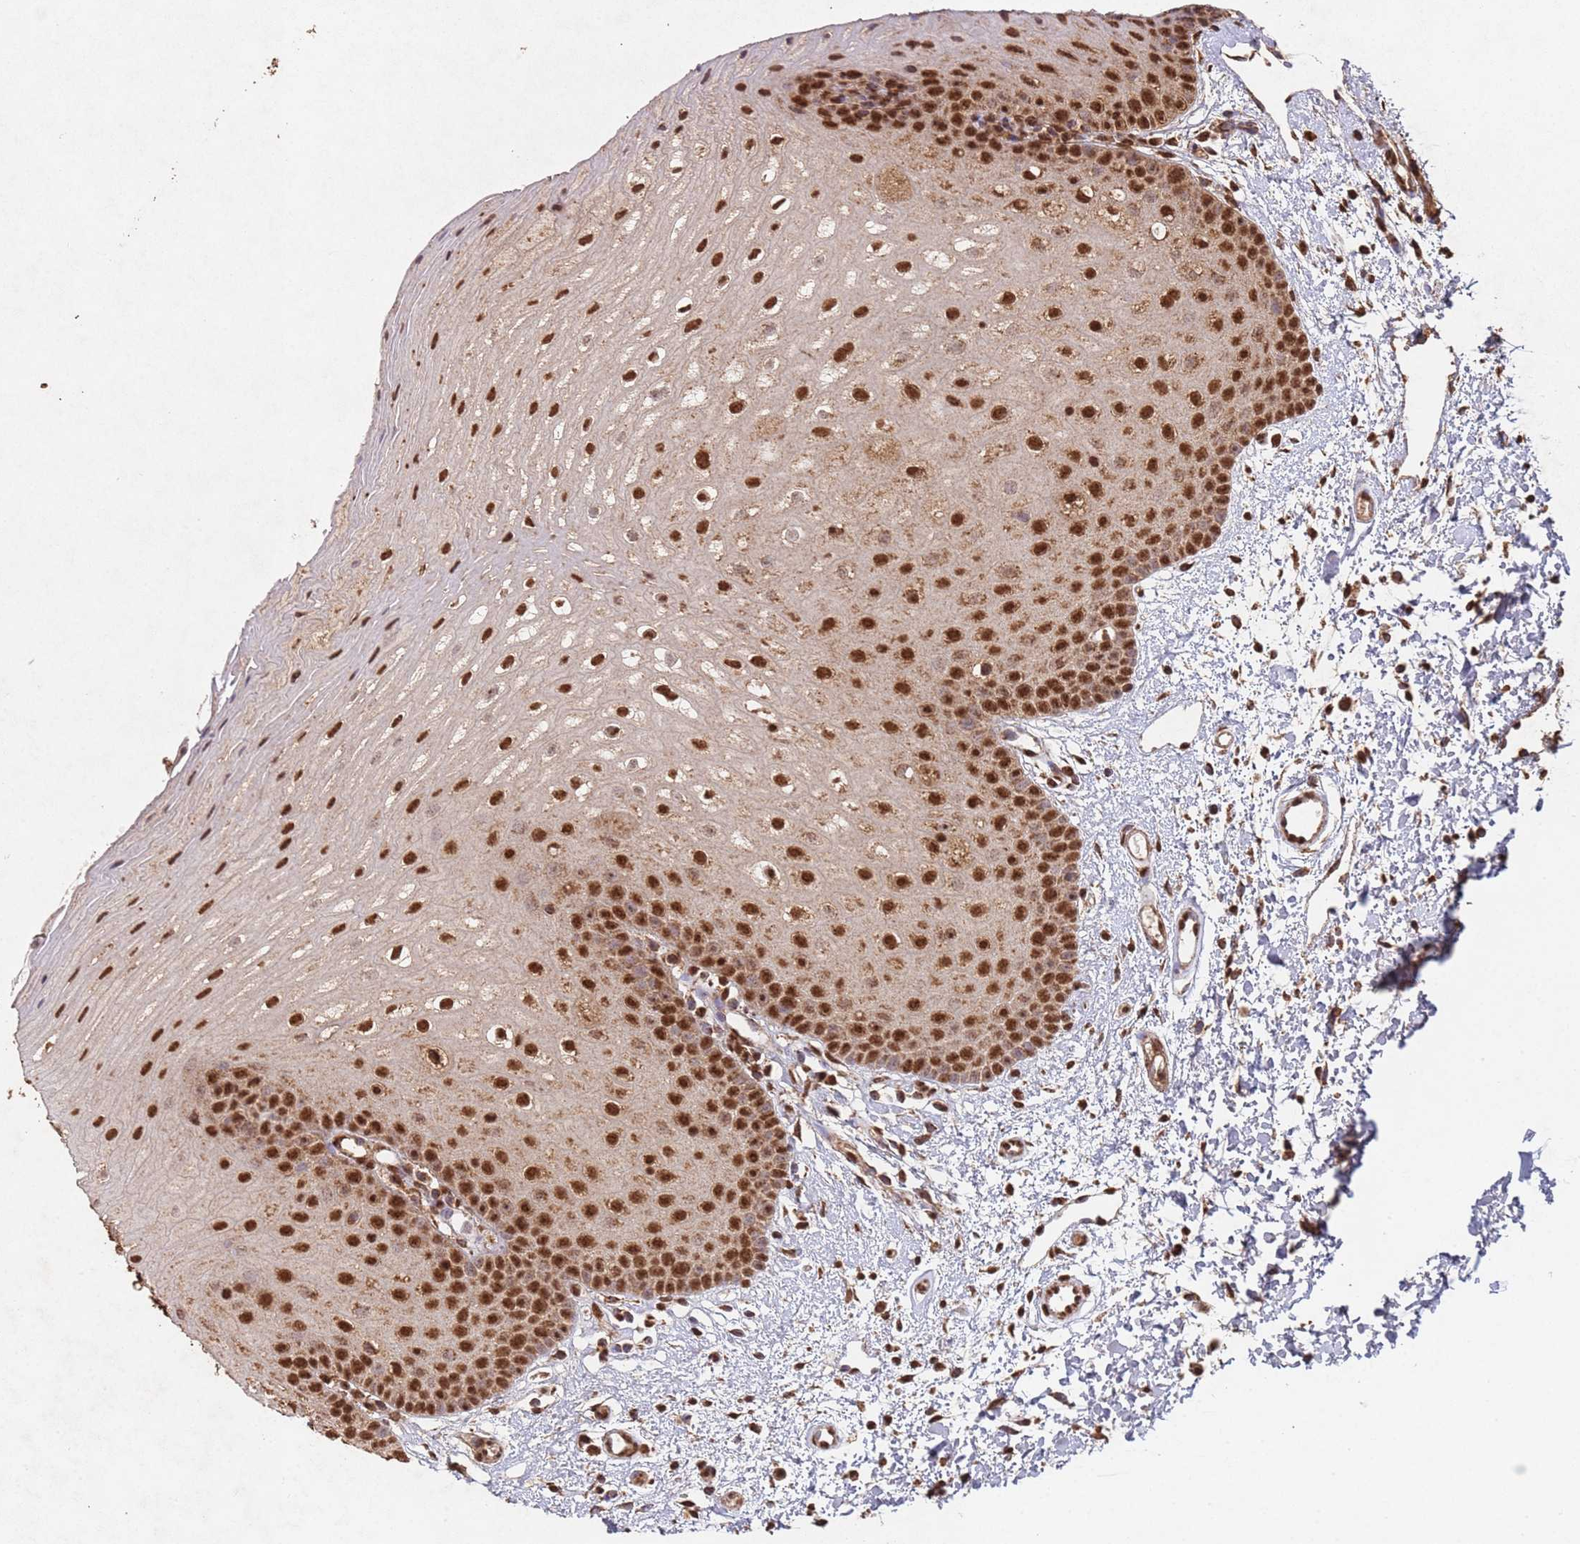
{"staining": {"intensity": "strong", "quantity": ">75%", "location": "nuclear"}, "tissue": "oral mucosa", "cell_type": "Squamous epithelial cells", "image_type": "normal", "snomed": [{"axis": "morphology", "description": "Normal tissue, NOS"}, {"axis": "topography", "description": "Oral tissue"}], "caption": "Immunohistochemical staining of unremarkable human oral mucosa shows strong nuclear protein expression in approximately >75% of squamous epithelial cells. (Stains: DAB in brown, nuclei in blue, Microscopy: brightfield microscopy at high magnification).", "gene": "HDAC10", "patient": {"sex": "female", "age": 67}}